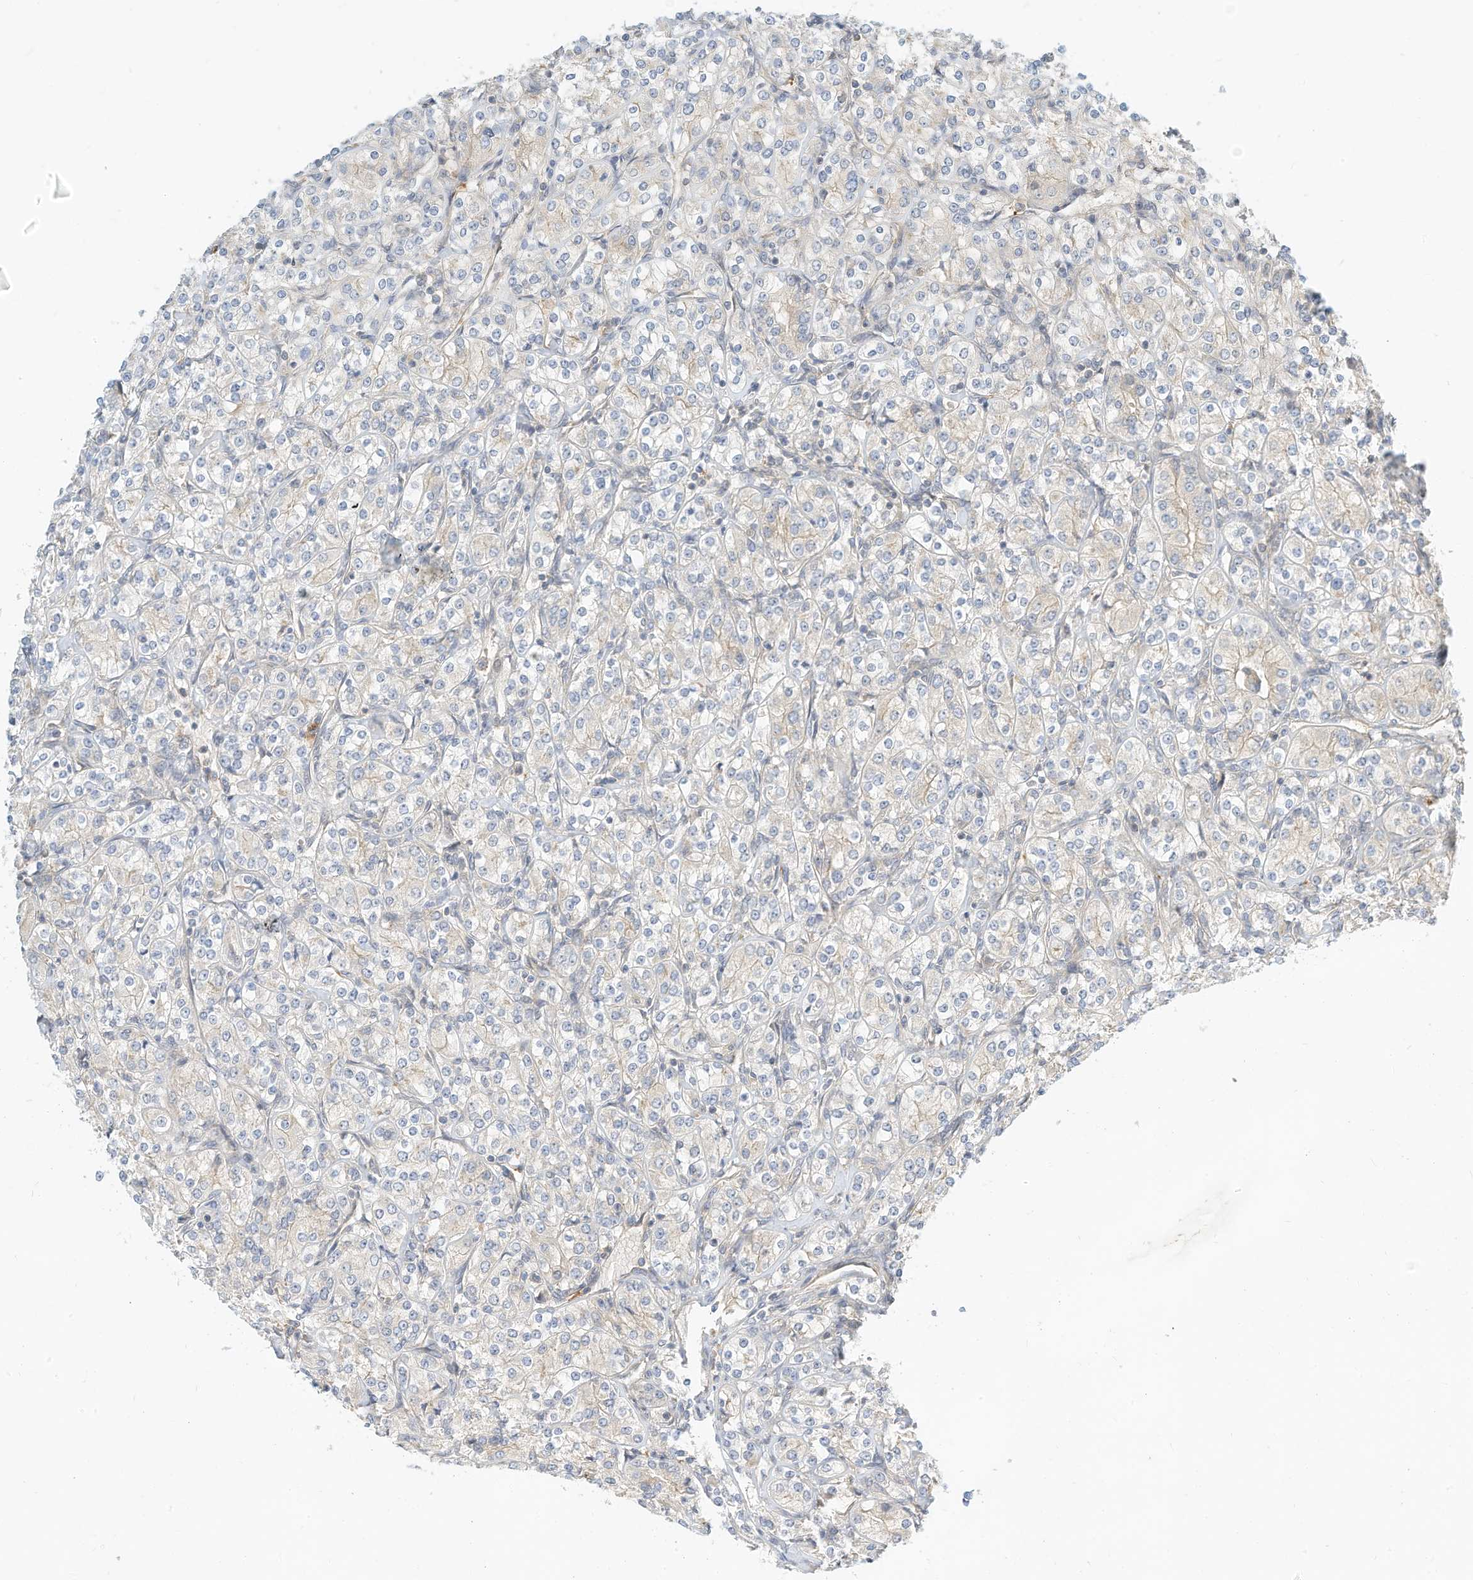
{"staining": {"intensity": "negative", "quantity": "none", "location": "none"}, "tissue": "renal cancer", "cell_type": "Tumor cells", "image_type": "cancer", "snomed": [{"axis": "morphology", "description": "Adenocarcinoma, NOS"}, {"axis": "topography", "description": "Kidney"}], "caption": "Protein analysis of renal cancer (adenocarcinoma) exhibits no significant positivity in tumor cells.", "gene": "OFD1", "patient": {"sex": "male", "age": 77}}